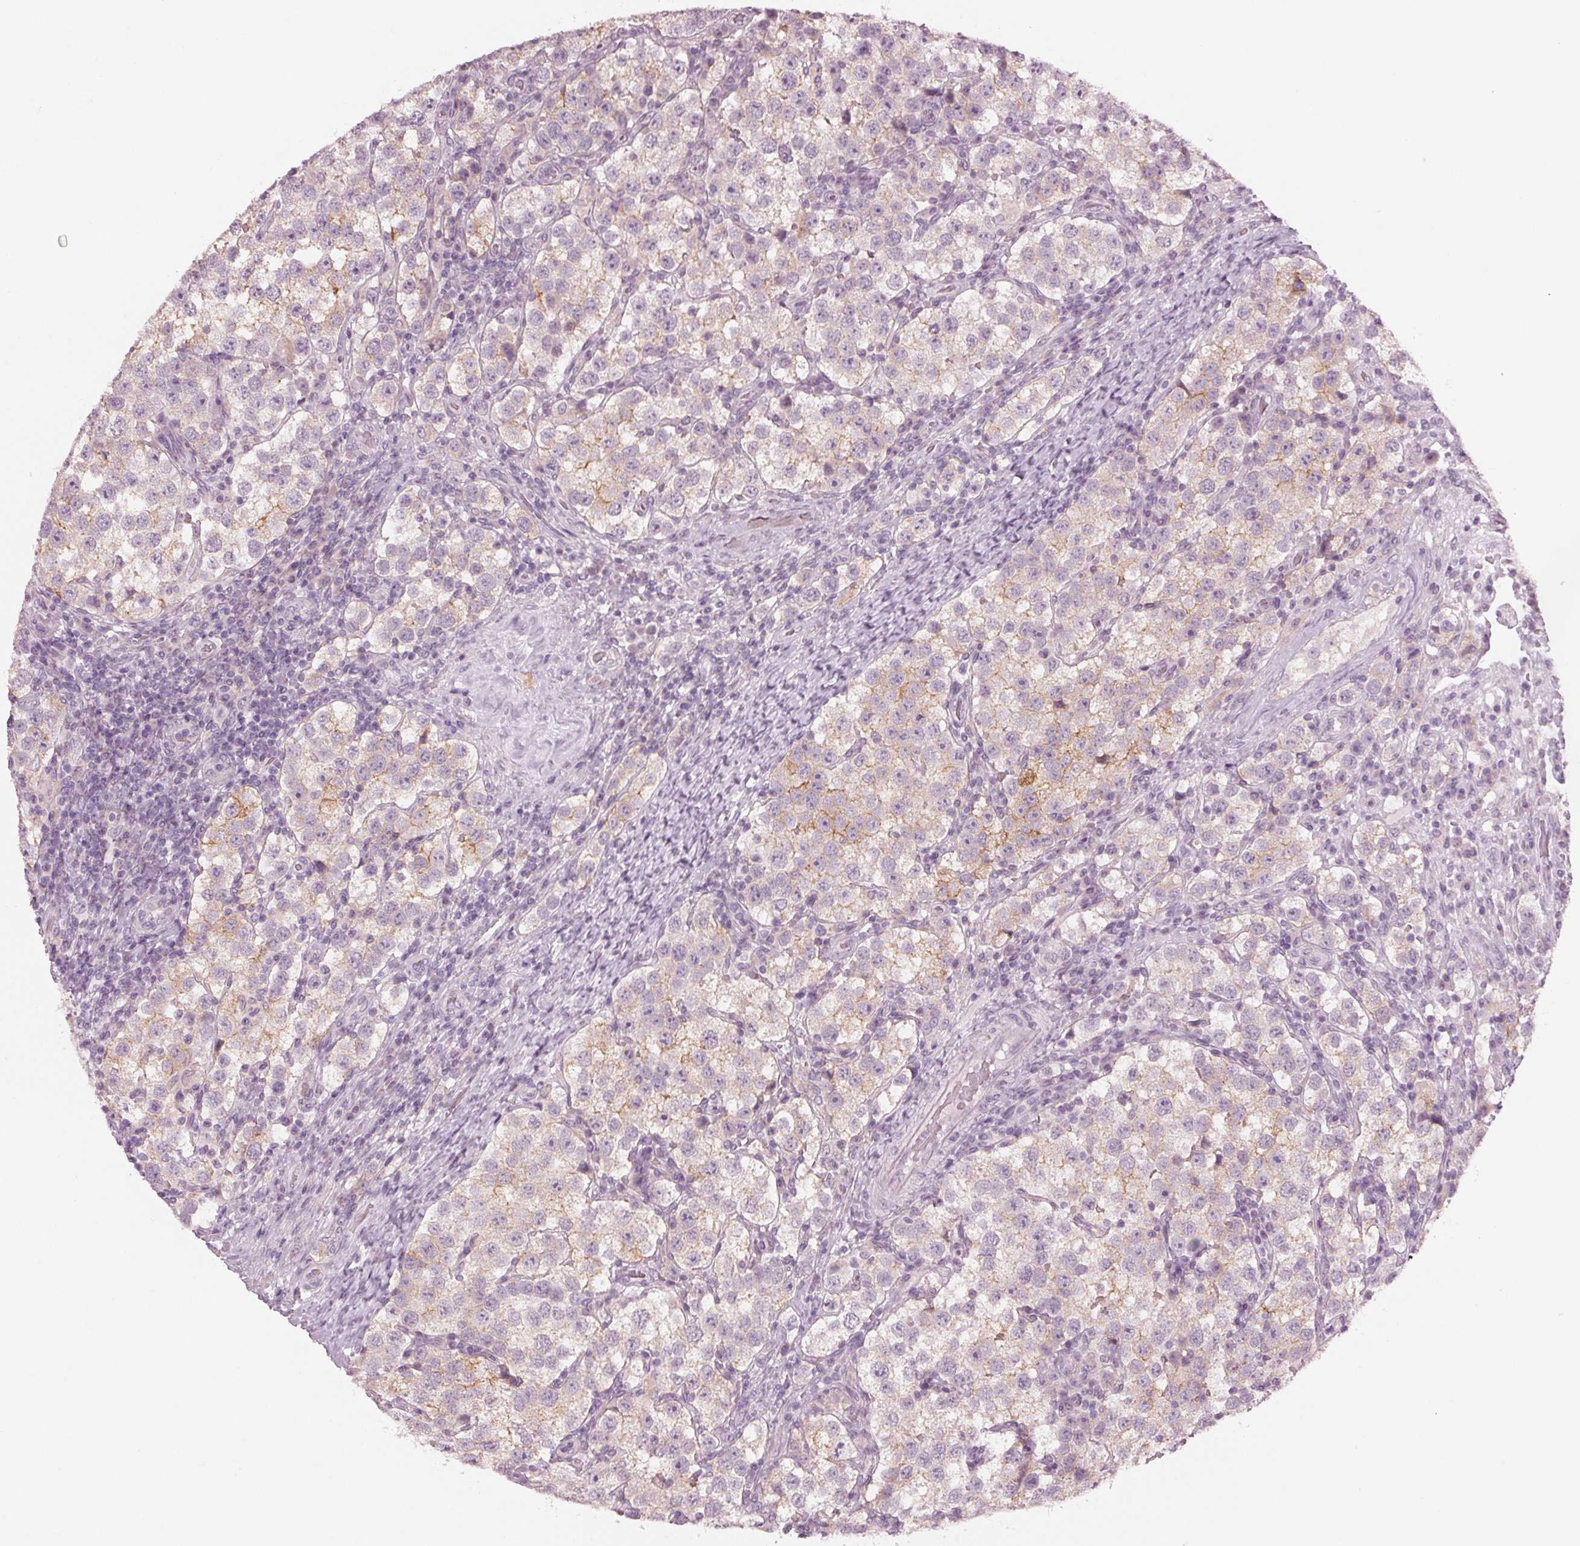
{"staining": {"intensity": "weak", "quantity": "<25%", "location": "cytoplasmic/membranous"}, "tissue": "testis cancer", "cell_type": "Tumor cells", "image_type": "cancer", "snomed": [{"axis": "morphology", "description": "Seminoma, NOS"}, {"axis": "topography", "description": "Testis"}], "caption": "Tumor cells are negative for brown protein staining in testis cancer (seminoma).", "gene": "PRAP1", "patient": {"sex": "male", "age": 37}}